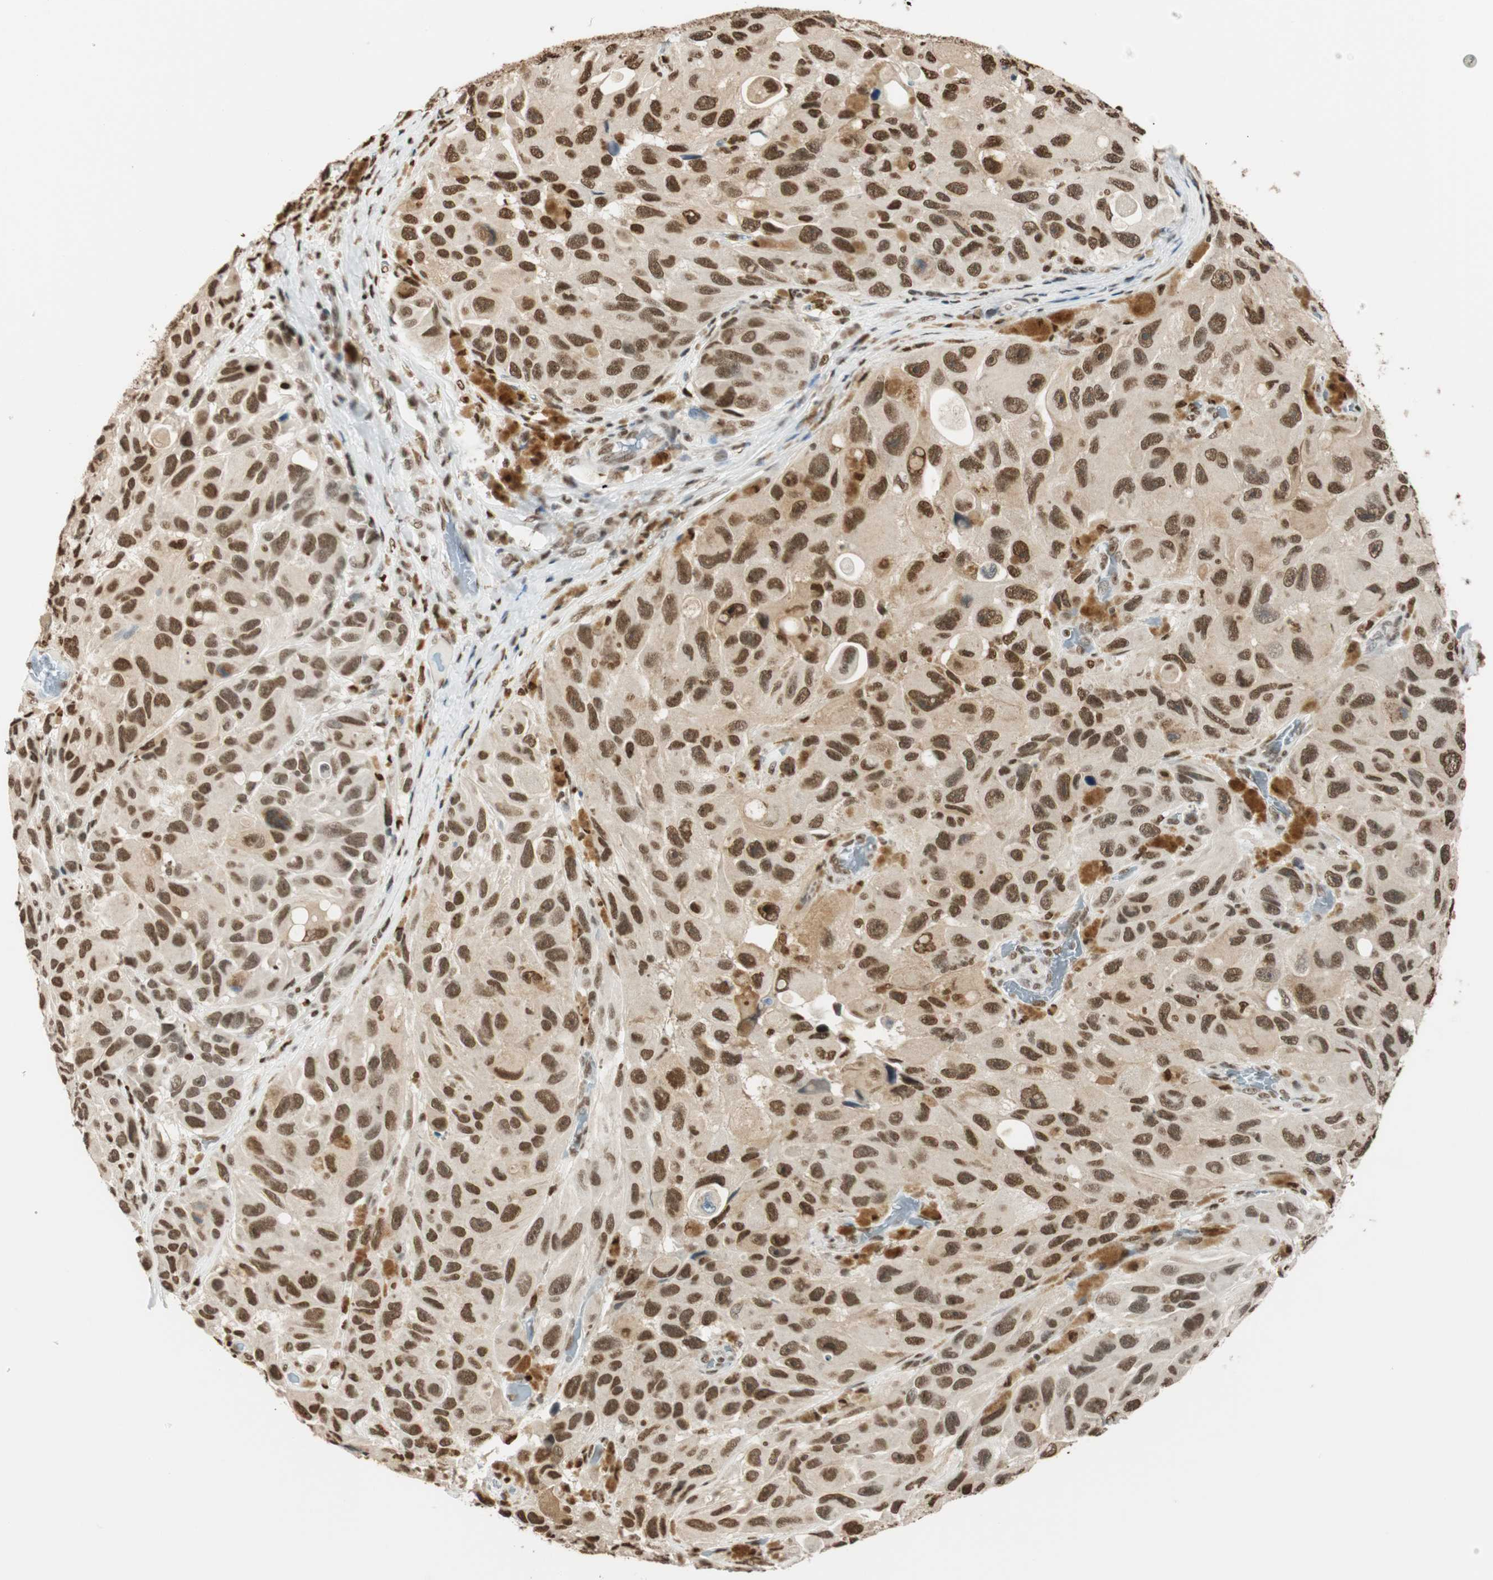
{"staining": {"intensity": "strong", "quantity": ">75%", "location": "cytoplasmic/membranous,nuclear"}, "tissue": "melanoma", "cell_type": "Tumor cells", "image_type": "cancer", "snomed": [{"axis": "morphology", "description": "Malignant melanoma, NOS"}, {"axis": "topography", "description": "Skin"}], "caption": "Malignant melanoma stained with a brown dye demonstrates strong cytoplasmic/membranous and nuclear positive expression in about >75% of tumor cells.", "gene": "FANCG", "patient": {"sex": "female", "age": 73}}